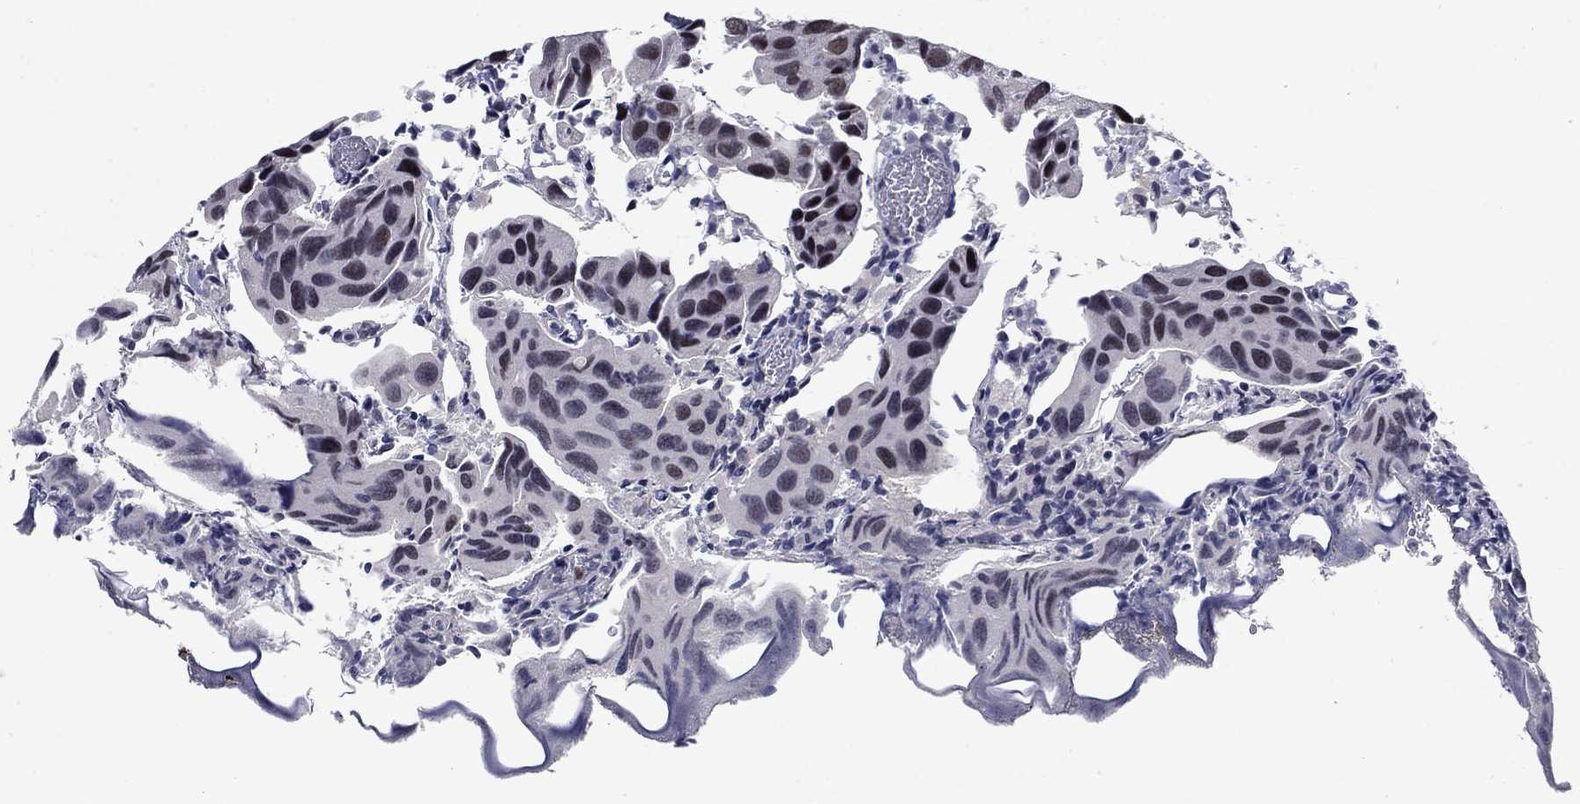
{"staining": {"intensity": "negative", "quantity": "none", "location": "none"}, "tissue": "urothelial cancer", "cell_type": "Tumor cells", "image_type": "cancer", "snomed": [{"axis": "morphology", "description": "Urothelial carcinoma, High grade"}, {"axis": "topography", "description": "Urinary bladder"}], "caption": "Urothelial cancer was stained to show a protein in brown. There is no significant expression in tumor cells. The staining is performed using DAB (3,3'-diaminobenzidine) brown chromogen with nuclei counter-stained in using hematoxylin.", "gene": "RPRD1B", "patient": {"sex": "male", "age": 79}}